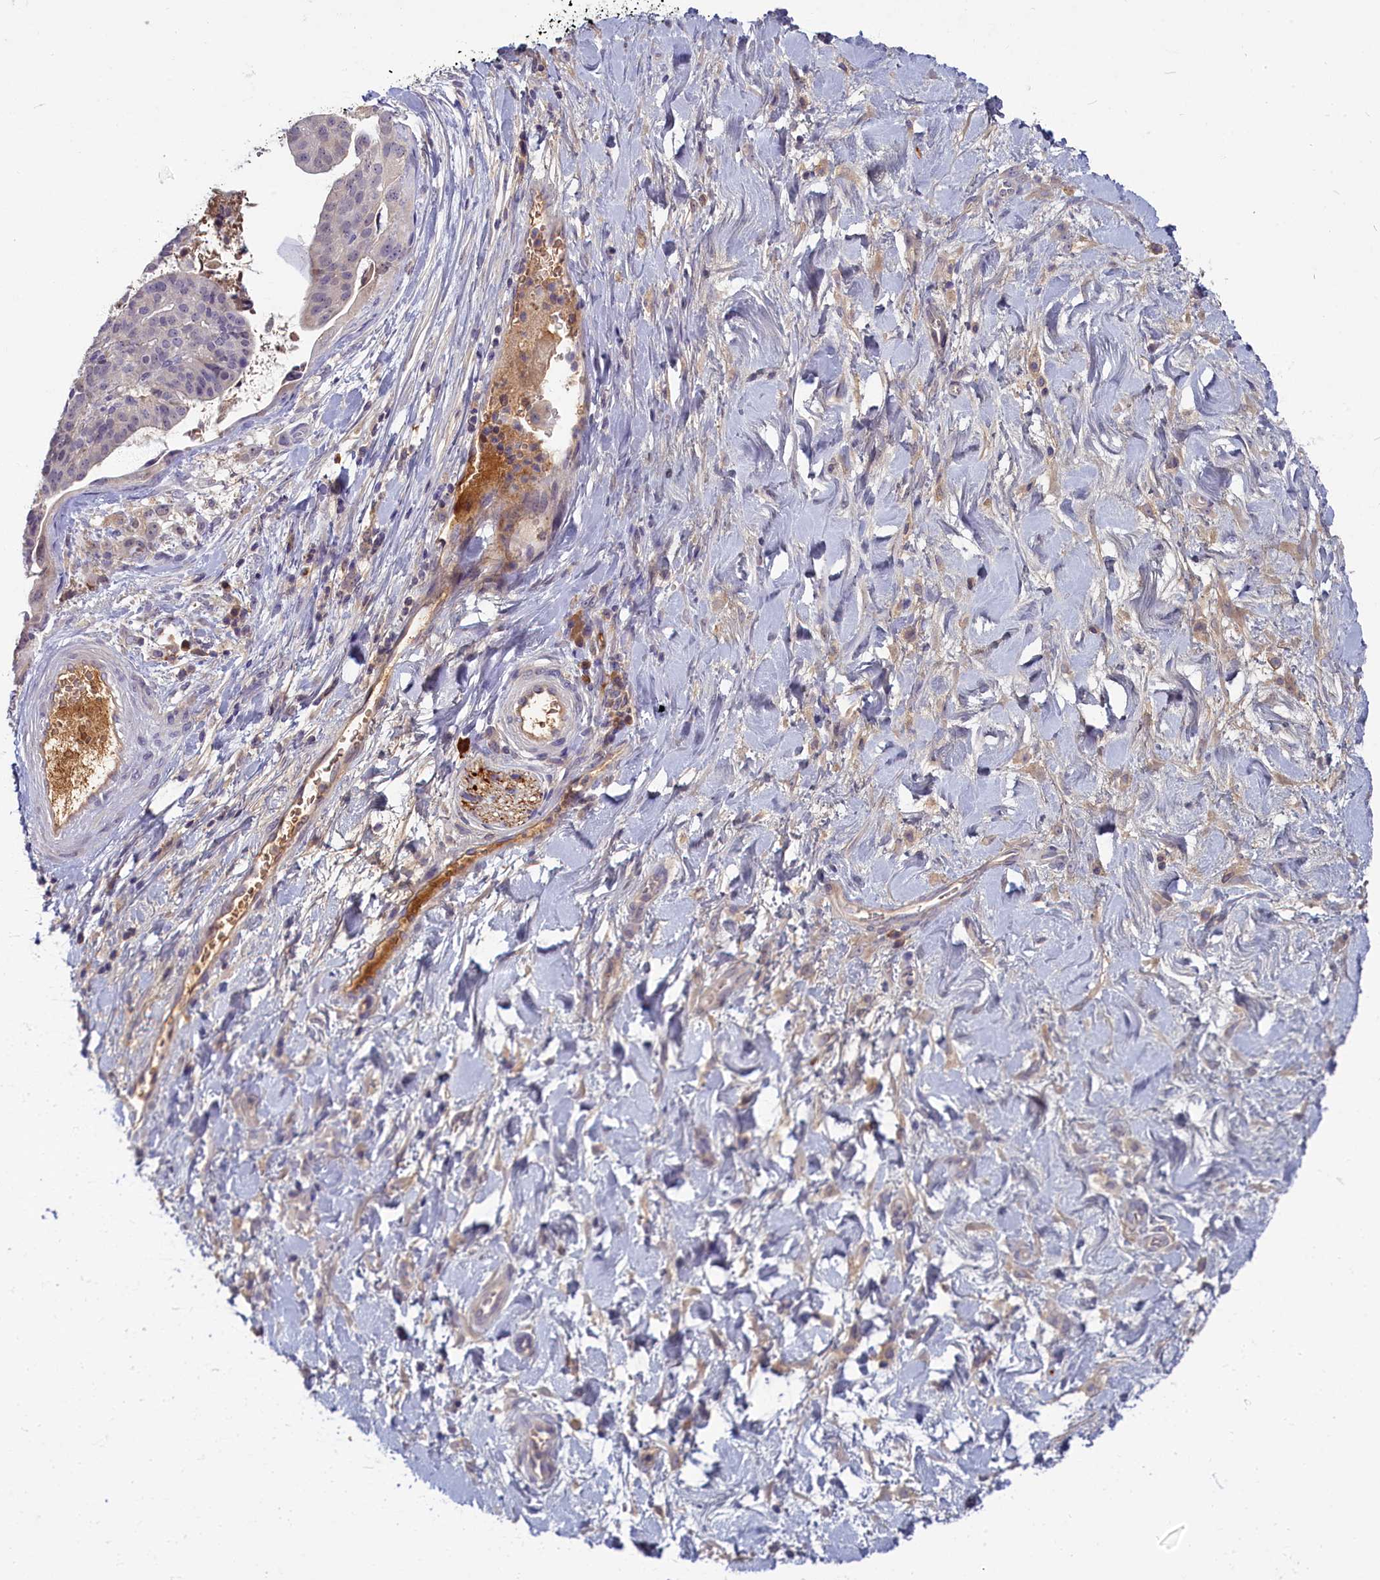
{"staining": {"intensity": "negative", "quantity": "none", "location": "none"}, "tissue": "stomach cancer", "cell_type": "Tumor cells", "image_type": "cancer", "snomed": [{"axis": "morphology", "description": "Adenocarcinoma, NOS"}, {"axis": "topography", "description": "Stomach"}], "caption": "IHC of adenocarcinoma (stomach) shows no staining in tumor cells.", "gene": "SV2C", "patient": {"sex": "male", "age": 48}}